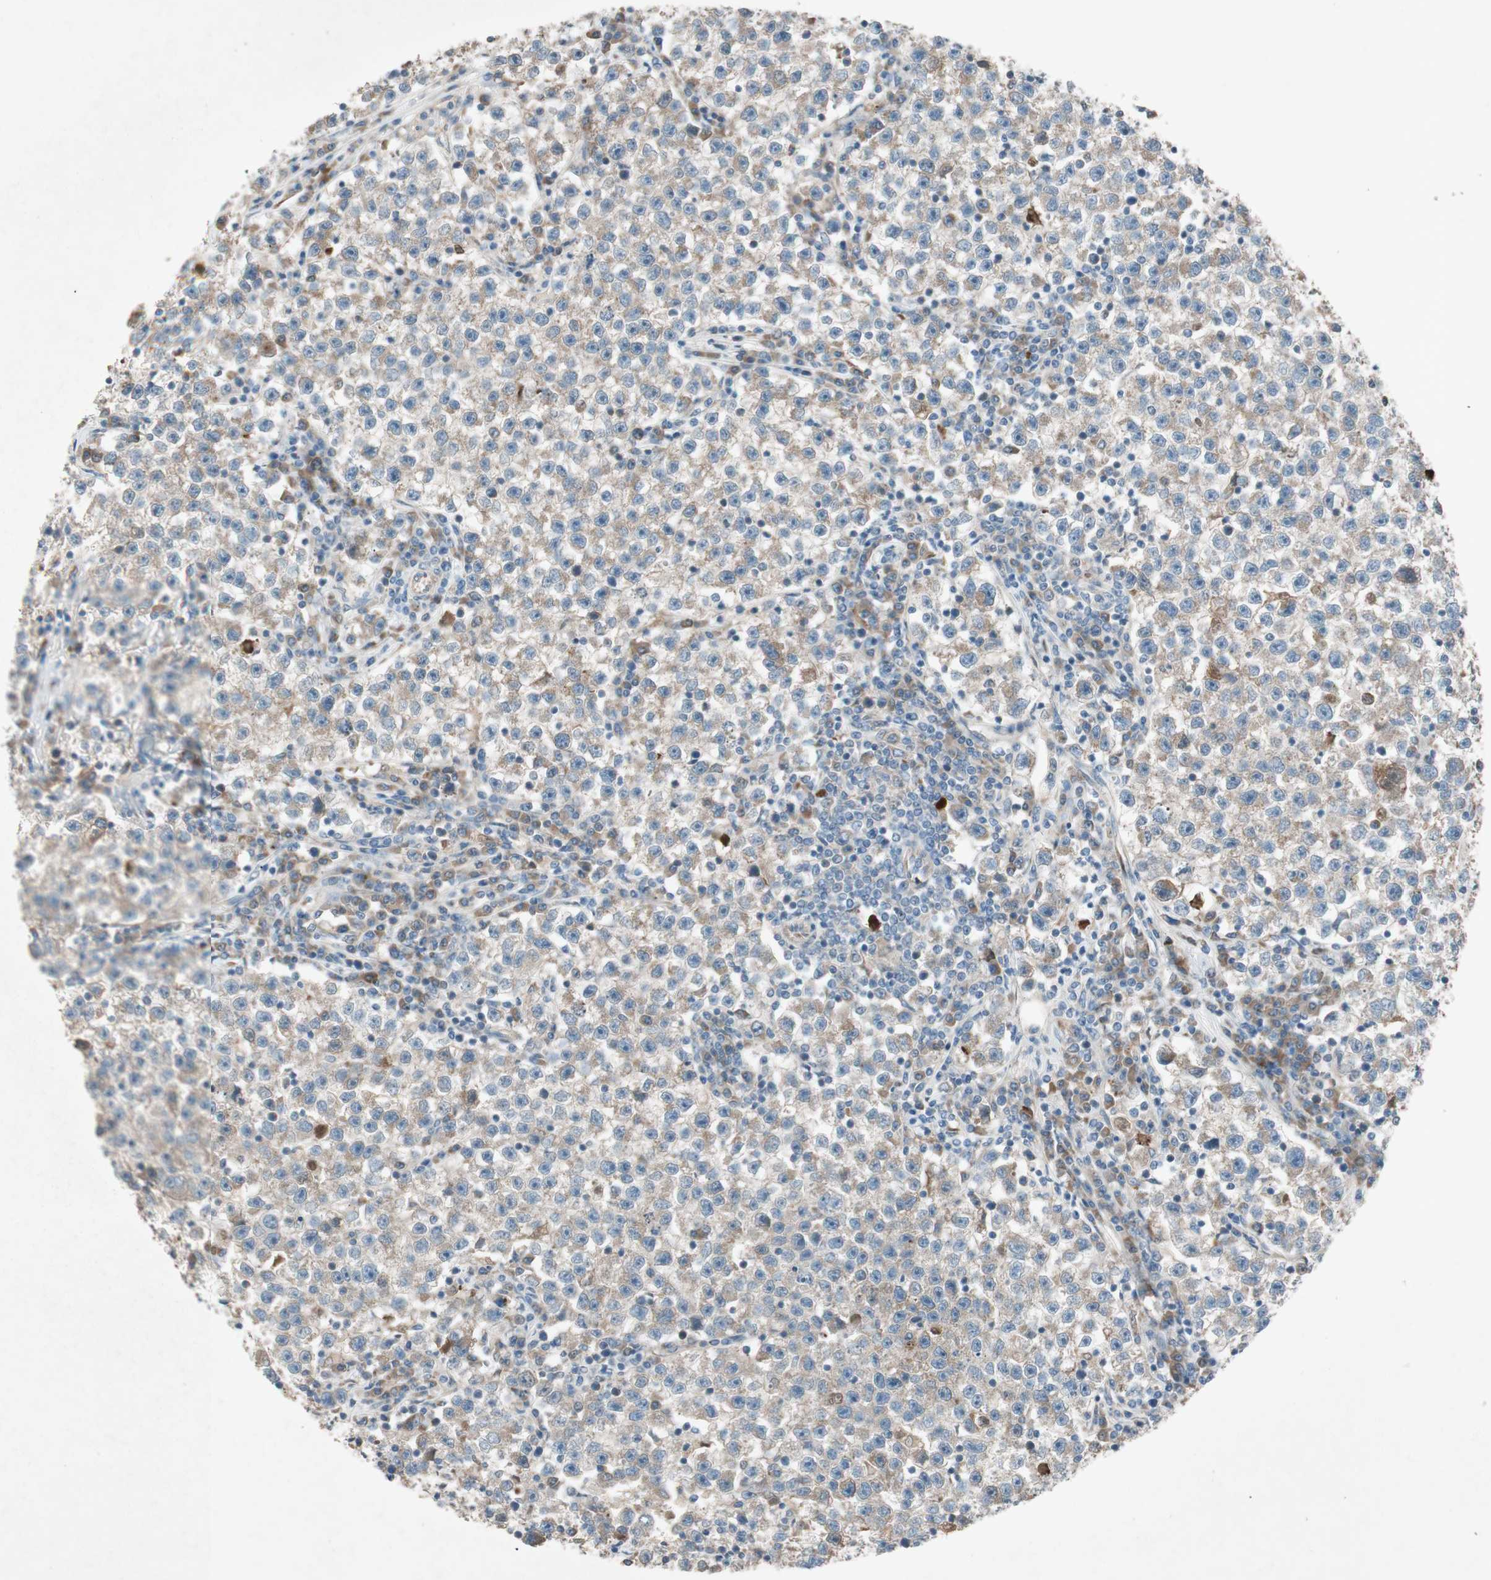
{"staining": {"intensity": "weak", "quantity": ">75%", "location": "cytoplasmic/membranous"}, "tissue": "testis cancer", "cell_type": "Tumor cells", "image_type": "cancer", "snomed": [{"axis": "morphology", "description": "Seminoma, NOS"}, {"axis": "topography", "description": "Testis"}], "caption": "An image of testis cancer (seminoma) stained for a protein shows weak cytoplasmic/membranous brown staining in tumor cells.", "gene": "APOO", "patient": {"sex": "male", "age": 22}}